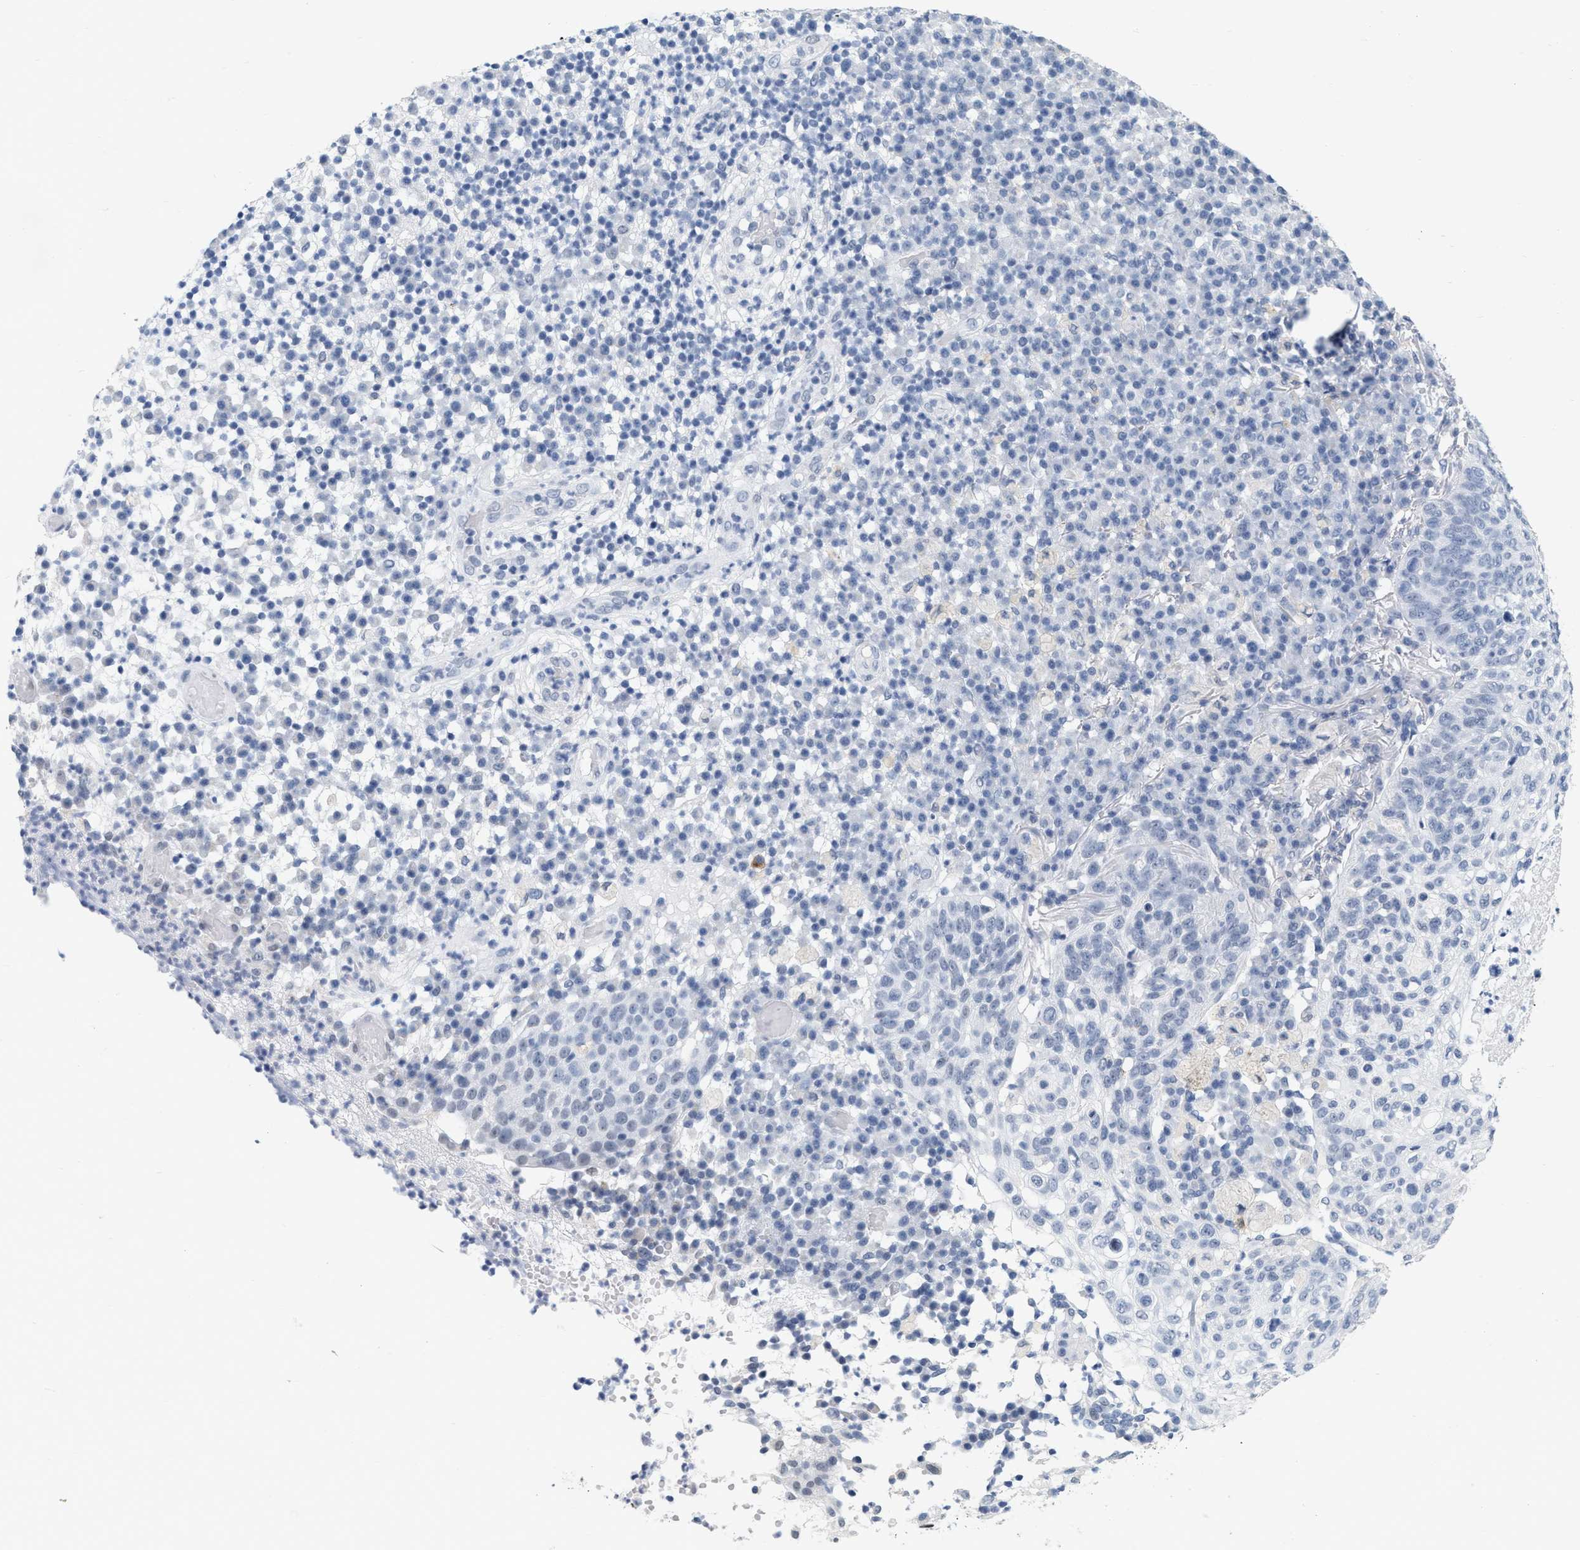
{"staining": {"intensity": "negative", "quantity": "none", "location": "none"}, "tissue": "skin cancer", "cell_type": "Tumor cells", "image_type": "cancer", "snomed": [{"axis": "morphology", "description": "Squamous cell carcinoma in situ, NOS"}, {"axis": "morphology", "description": "Squamous cell carcinoma, NOS"}, {"axis": "topography", "description": "Skin"}], "caption": "Immunohistochemistry photomicrograph of neoplastic tissue: skin squamous cell carcinoma in situ stained with DAB (3,3'-diaminobenzidine) shows no significant protein staining in tumor cells.", "gene": "XIRP1", "patient": {"sex": "male", "age": 93}}